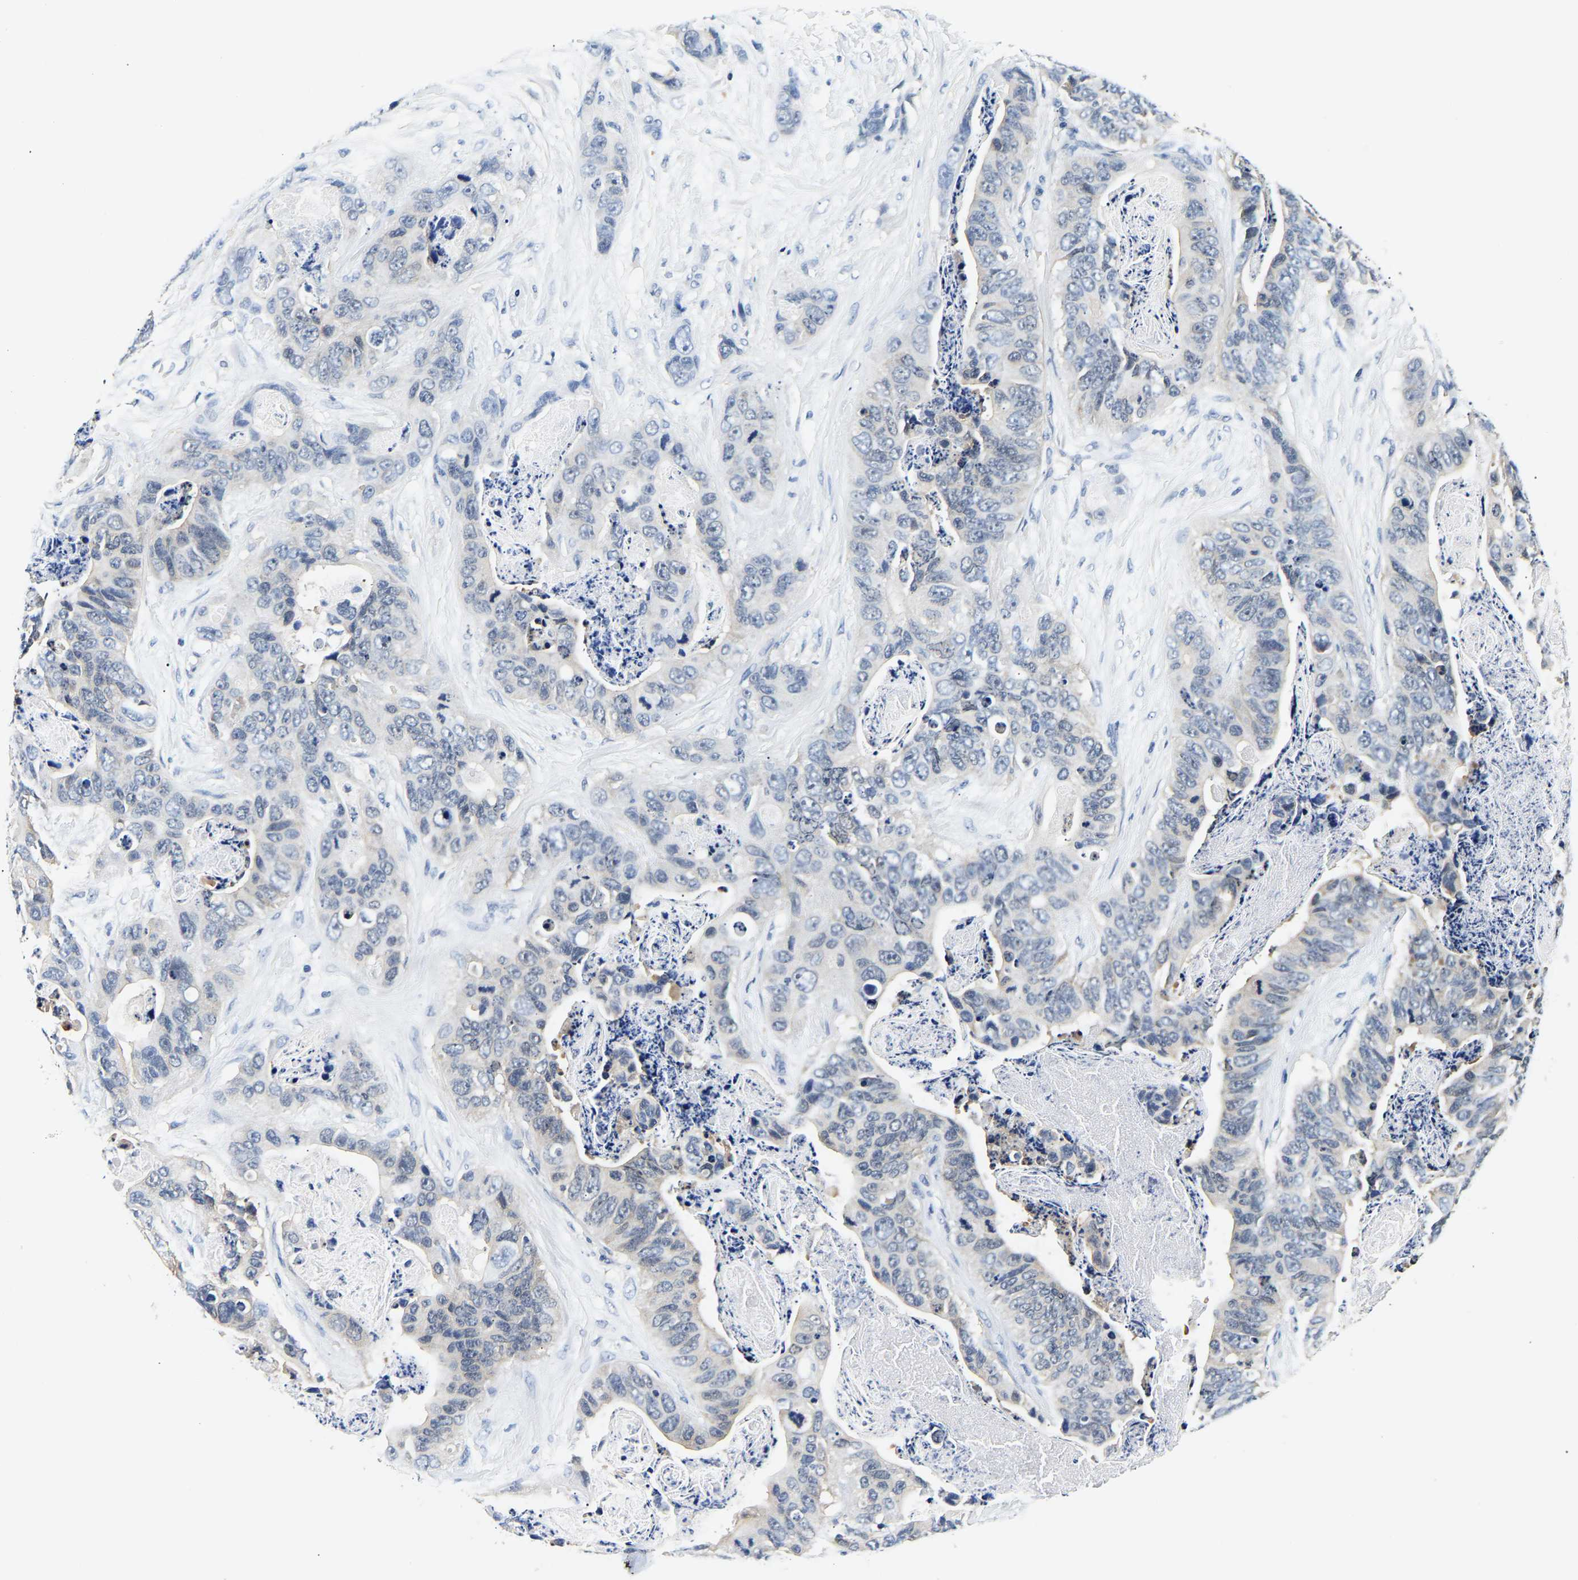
{"staining": {"intensity": "negative", "quantity": "none", "location": "none"}, "tissue": "stomach cancer", "cell_type": "Tumor cells", "image_type": "cancer", "snomed": [{"axis": "morphology", "description": "Adenocarcinoma, NOS"}, {"axis": "topography", "description": "Stomach"}], "caption": "Immunohistochemistry (IHC) of human stomach cancer reveals no expression in tumor cells.", "gene": "UCHL3", "patient": {"sex": "female", "age": 89}}